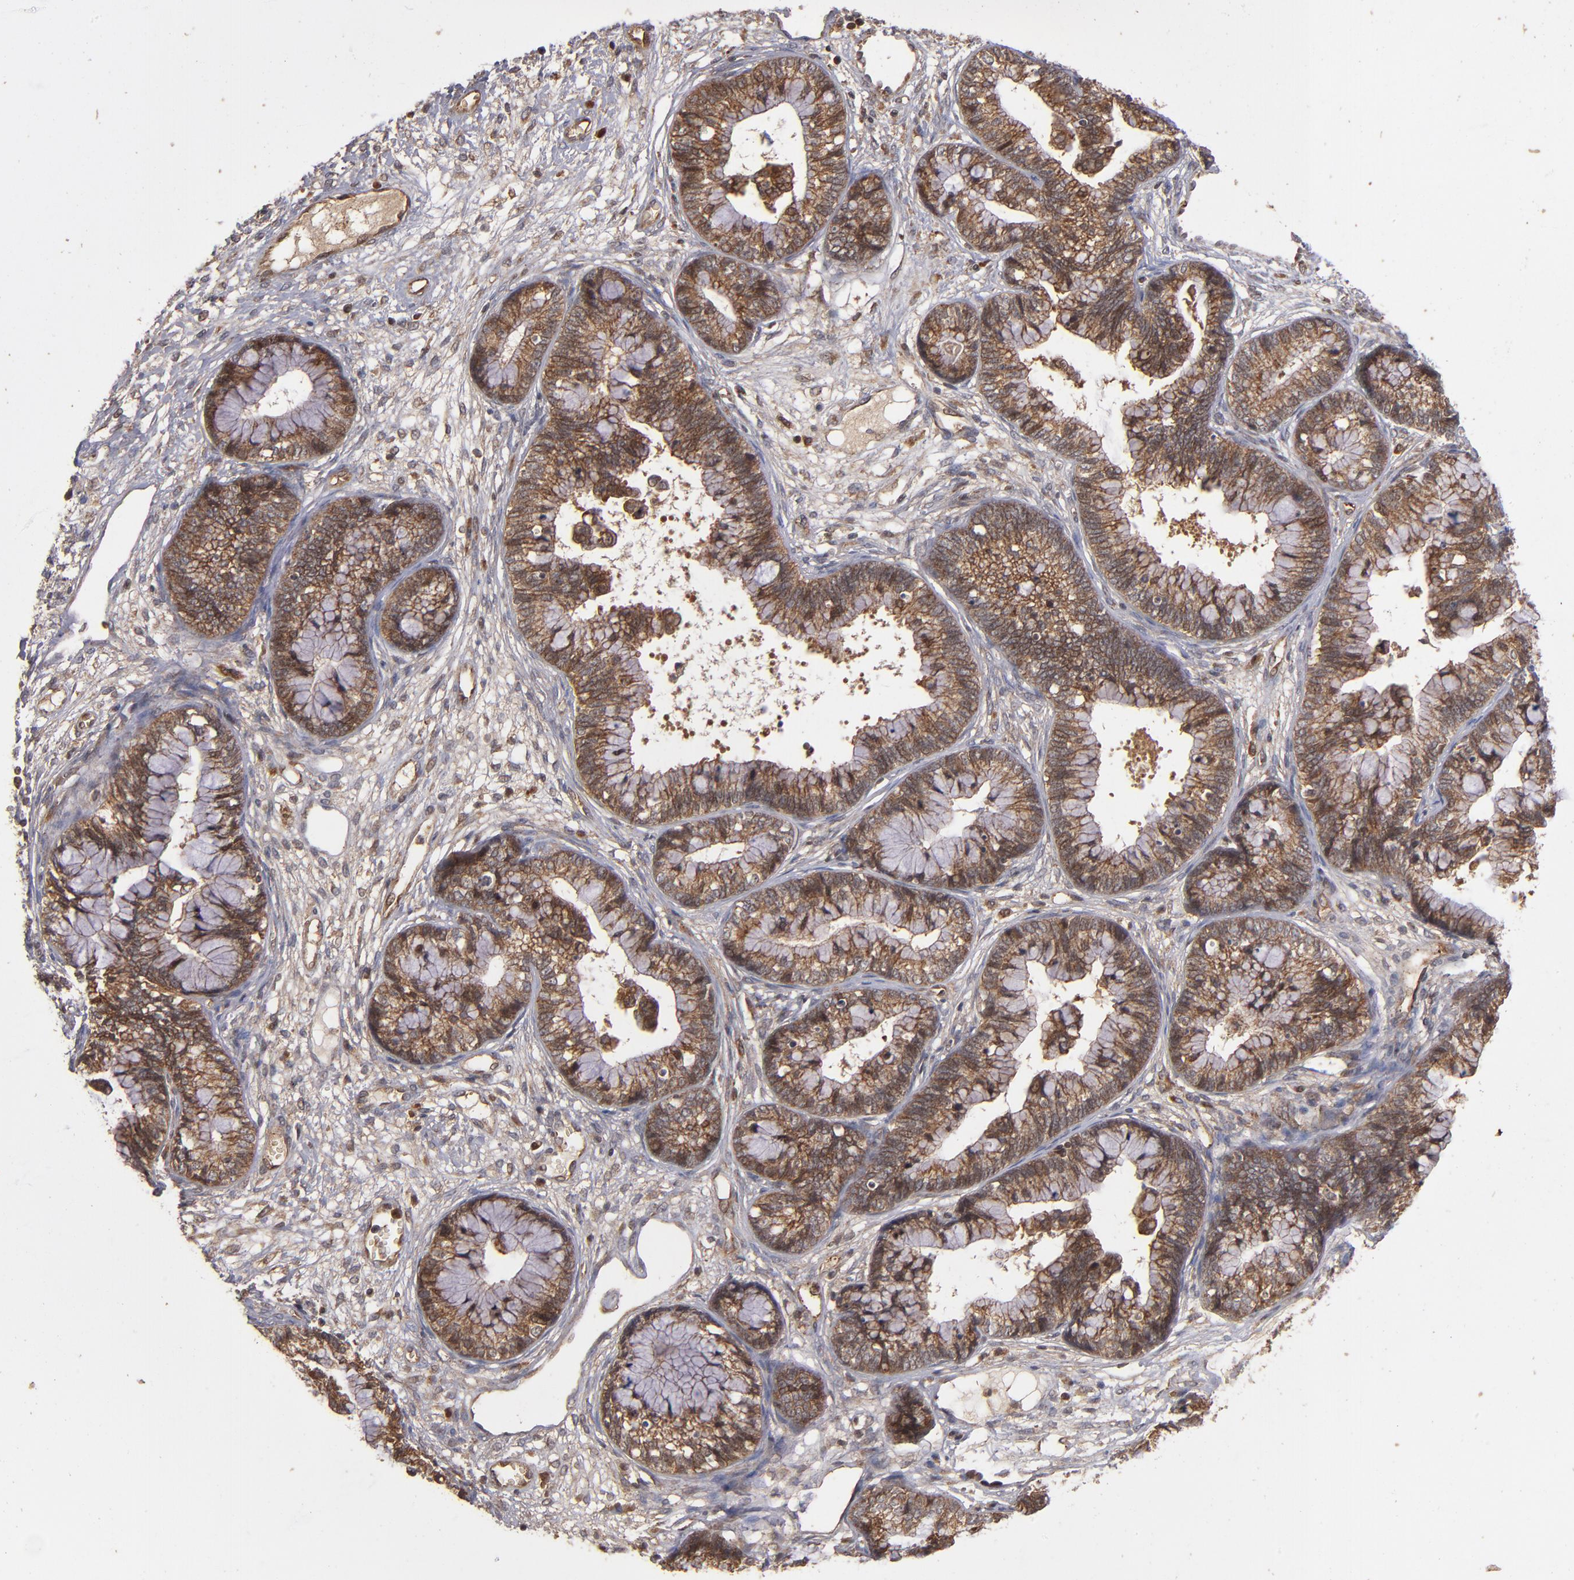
{"staining": {"intensity": "strong", "quantity": ">75%", "location": "cytoplasmic/membranous"}, "tissue": "cervical cancer", "cell_type": "Tumor cells", "image_type": "cancer", "snomed": [{"axis": "morphology", "description": "Adenocarcinoma, NOS"}, {"axis": "topography", "description": "Cervix"}], "caption": "Strong cytoplasmic/membranous expression is present in about >75% of tumor cells in adenocarcinoma (cervical).", "gene": "BDKRB1", "patient": {"sex": "female", "age": 44}}